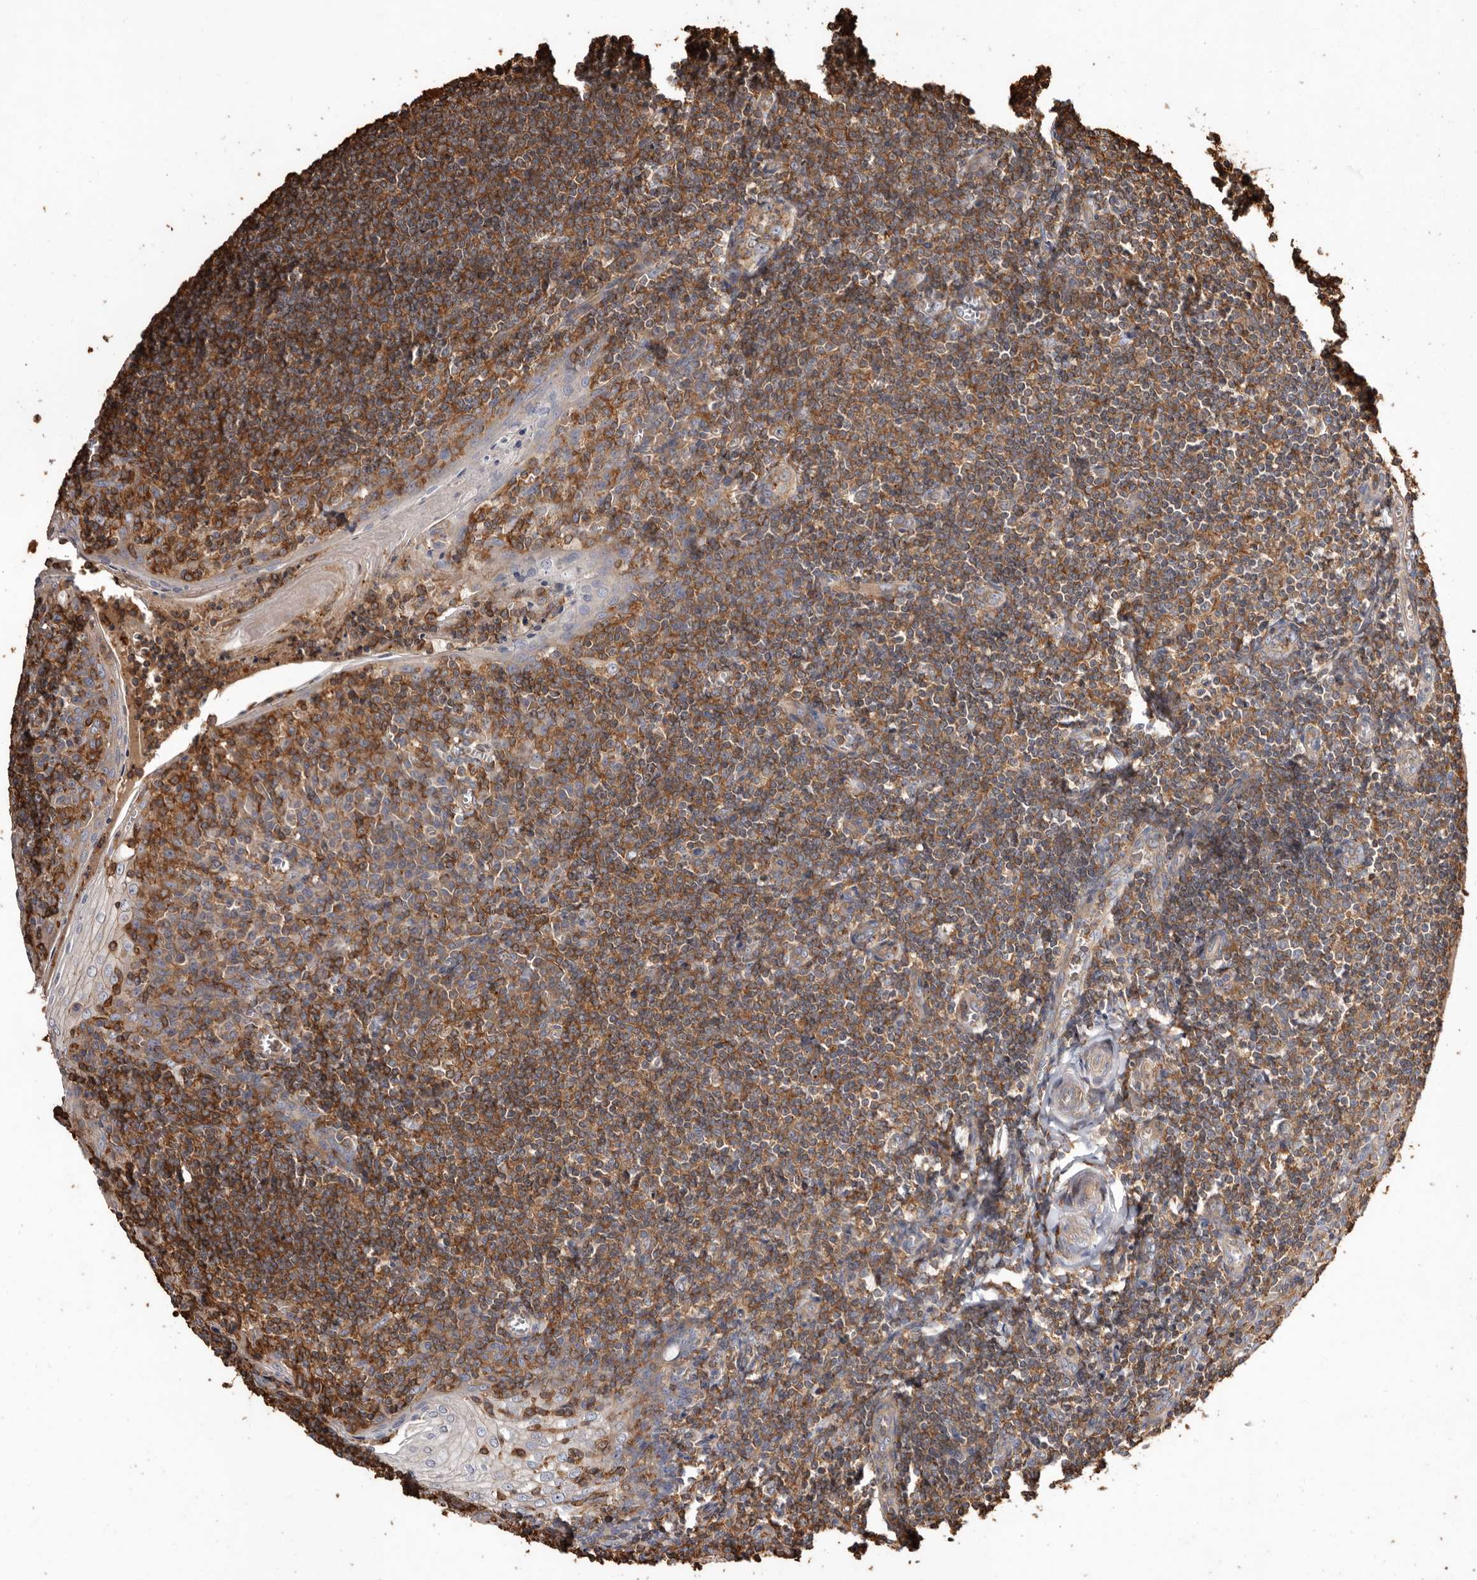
{"staining": {"intensity": "strong", "quantity": ">75%", "location": "cytoplasmic/membranous"}, "tissue": "tonsil", "cell_type": "Germinal center cells", "image_type": "normal", "snomed": [{"axis": "morphology", "description": "Normal tissue, NOS"}, {"axis": "topography", "description": "Tonsil"}], "caption": "Approximately >75% of germinal center cells in normal human tonsil reveal strong cytoplasmic/membranous protein staining as visualized by brown immunohistochemical staining.", "gene": "COQ8B", "patient": {"sex": "male", "age": 27}}